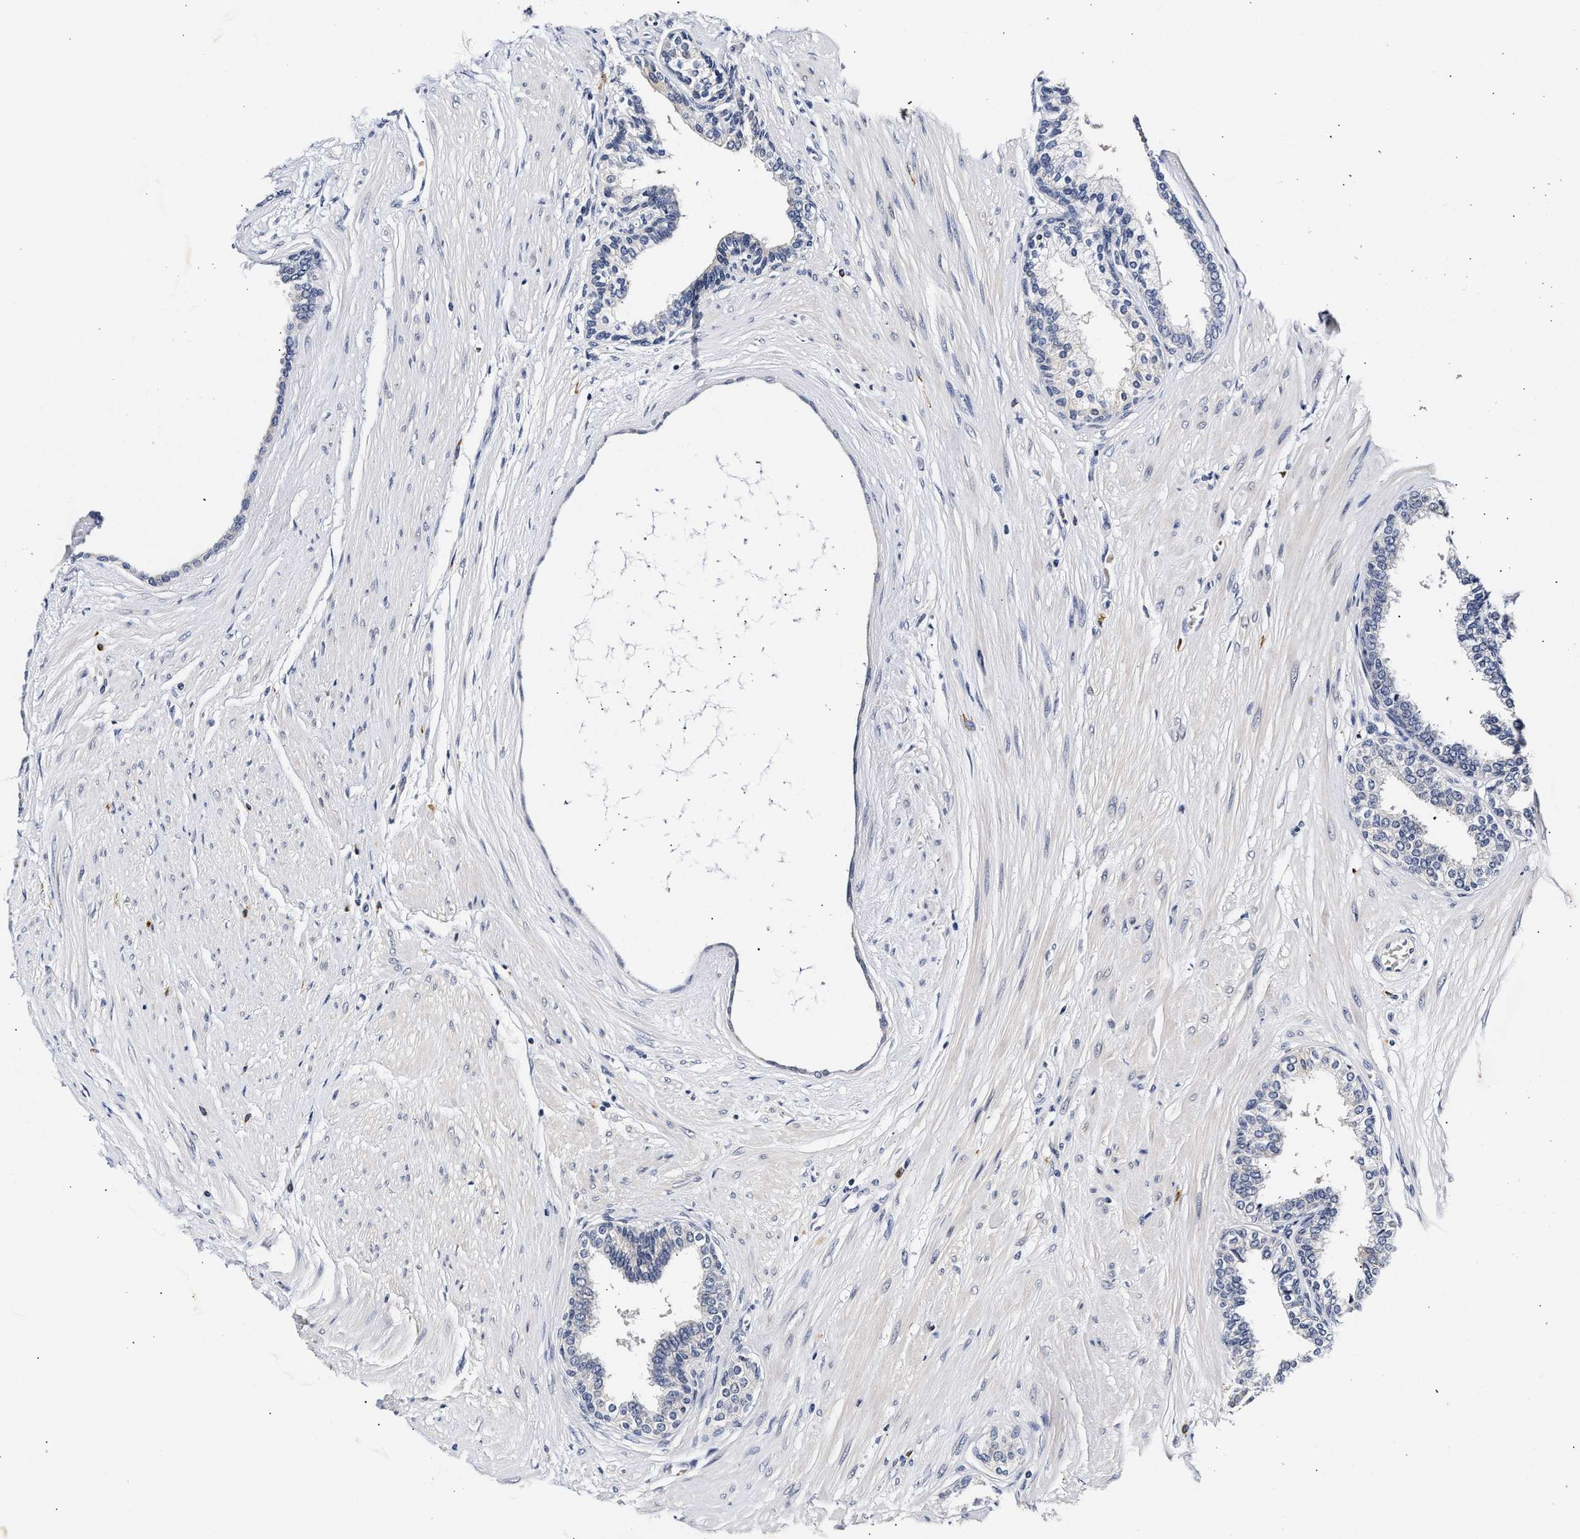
{"staining": {"intensity": "negative", "quantity": "none", "location": "none"}, "tissue": "prostate cancer", "cell_type": "Tumor cells", "image_type": "cancer", "snomed": [{"axis": "morphology", "description": "Adenocarcinoma, Low grade"}, {"axis": "topography", "description": "Prostate"}], "caption": "Prostate cancer (adenocarcinoma (low-grade)) stained for a protein using IHC demonstrates no positivity tumor cells.", "gene": "RINT1", "patient": {"sex": "male", "age": 57}}